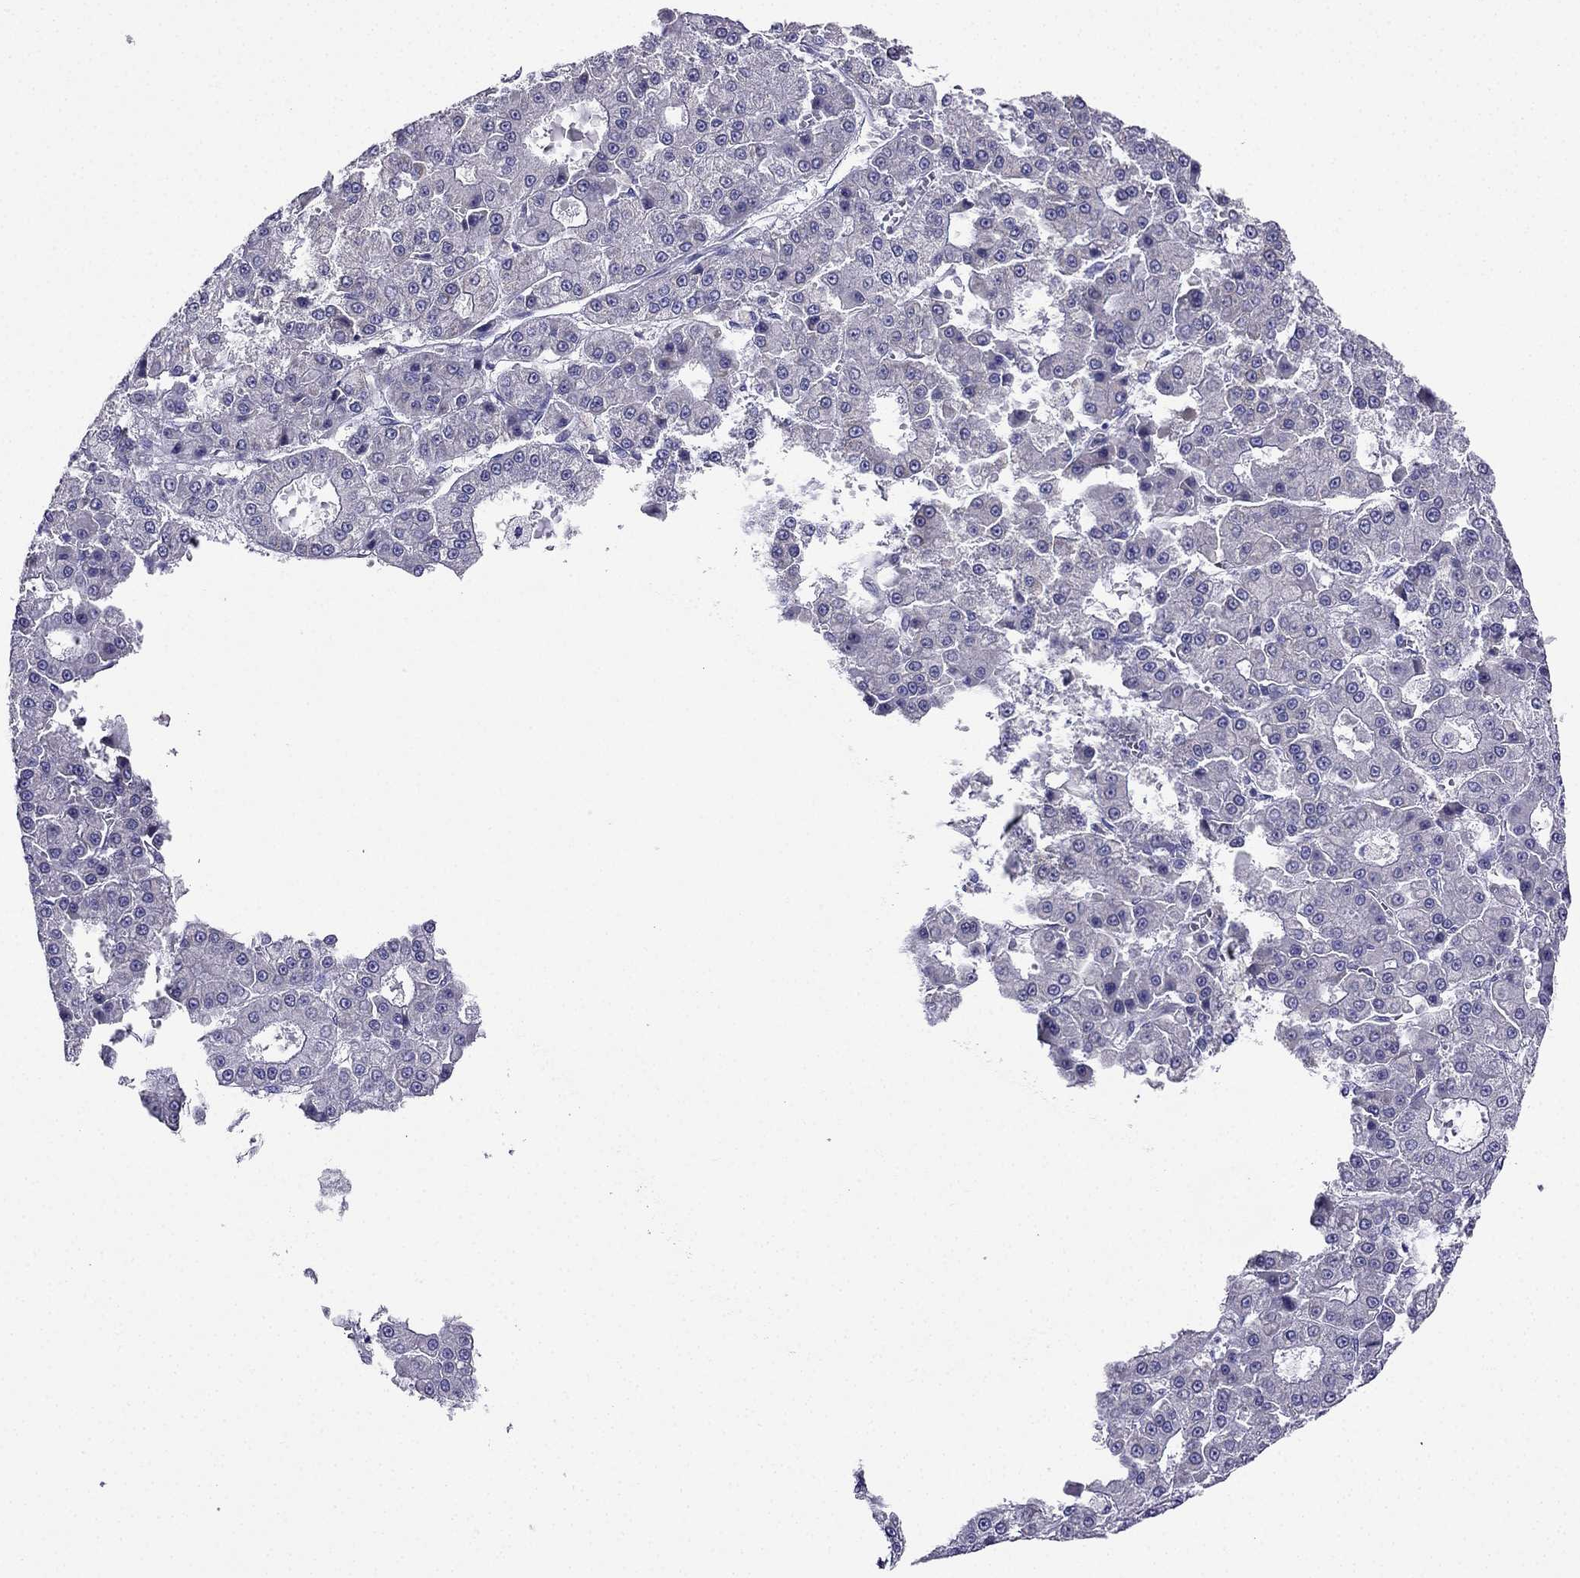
{"staining": {"intensity": "negative", "quantity": "none", "location": "none"}, "tissue": "liver cancer", "cell_type": "Tumor cells", "image_type": "cancer", "snomed": [{"axis": "morphology", "description": "Carcinoma, Hepatocellular, NOS"}, {"axis": "topography", "description": "Liver"}], "caption": "DAB immunohistochemical staining of liver hepatocellular carcinoma displays no significant staining in tumor cells.", "gene": "KIF5A", "patient": {"sex": "male", "age": 70}}